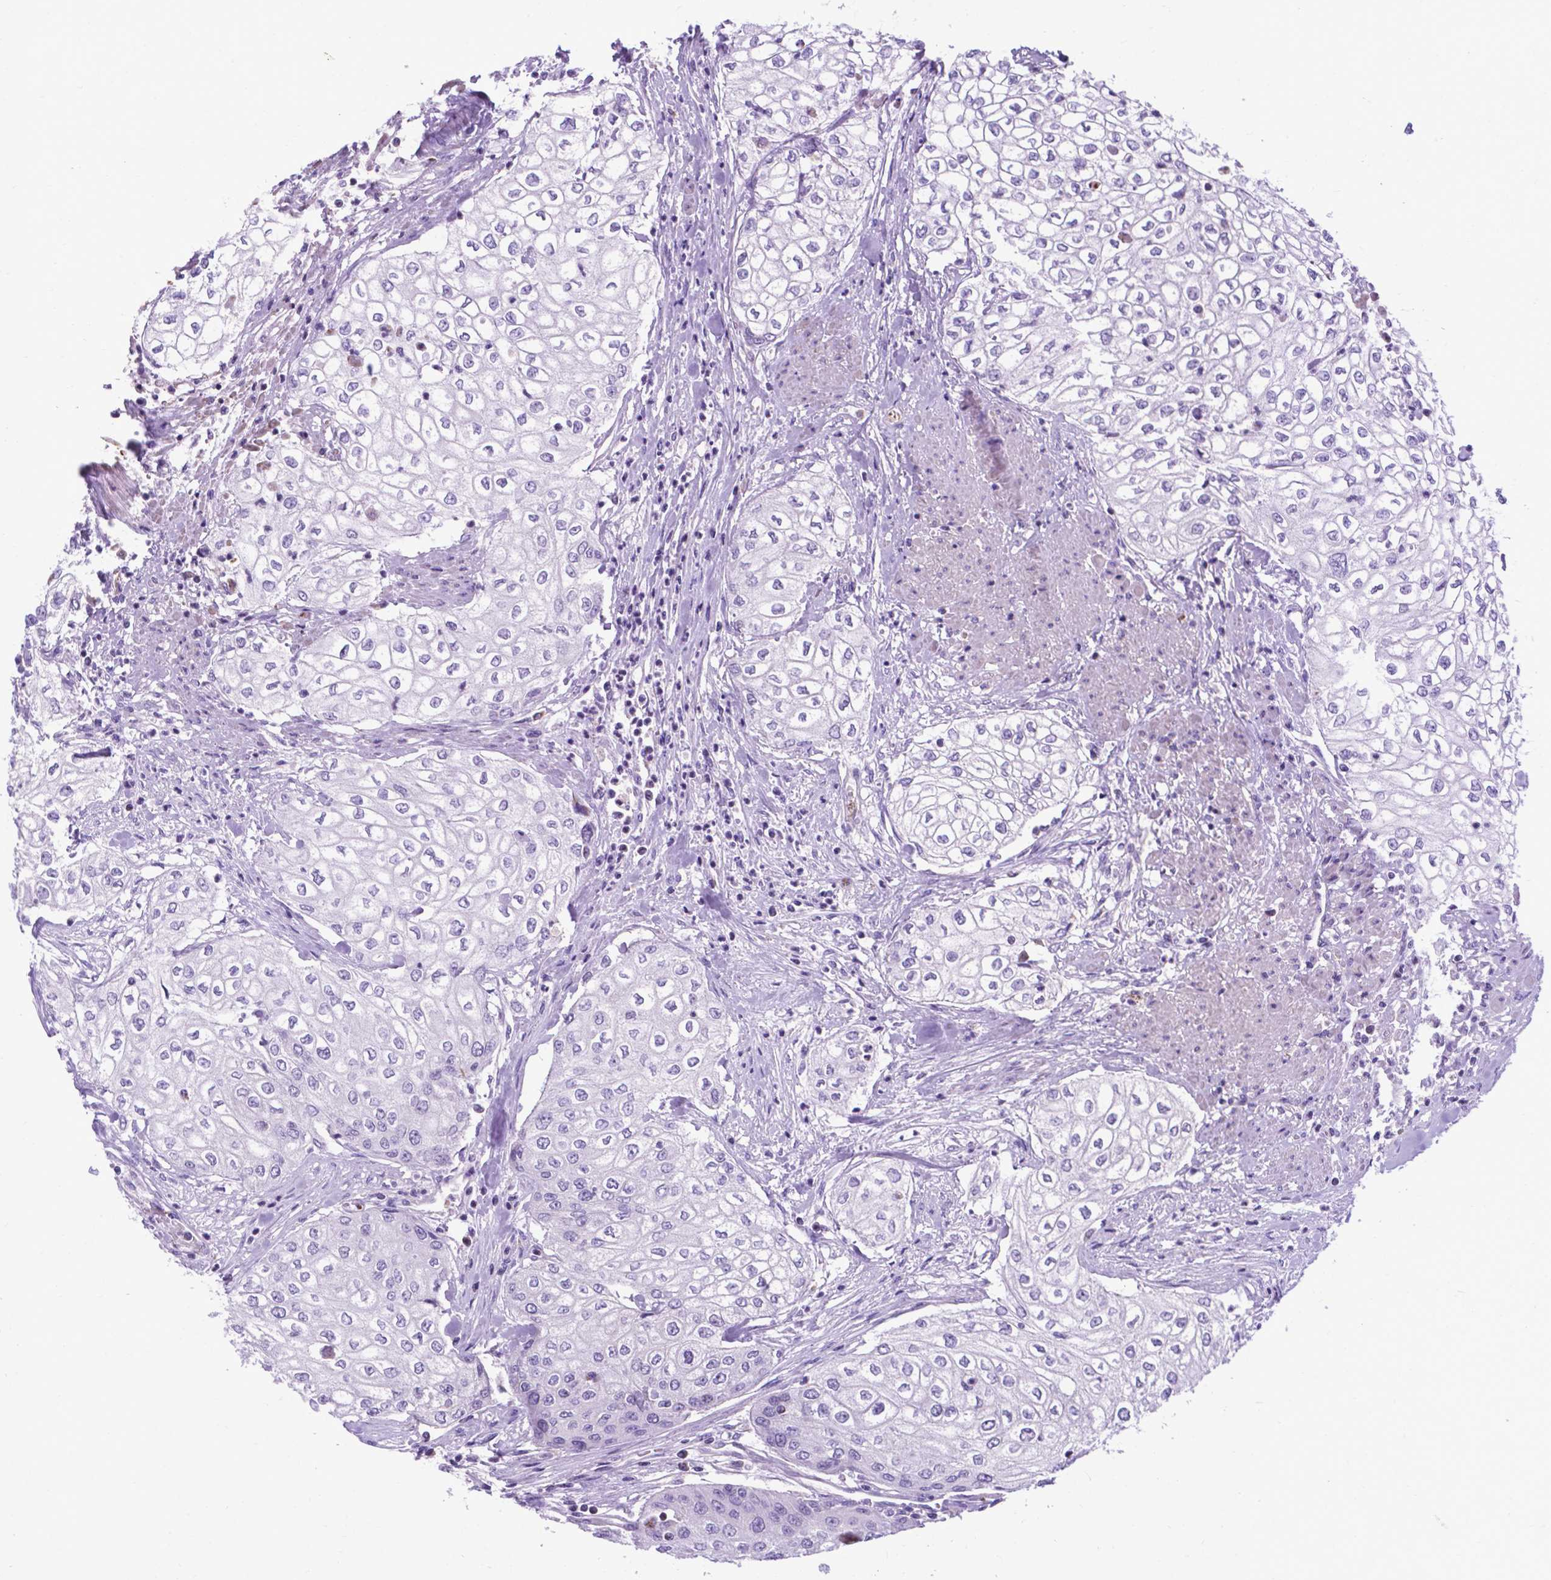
{"staining": {"intensity": "negative", "quantity": "none", "location": "none"}, "tissue": "urothelial cancer", "cell_type": "Tumor cells", "image_type": "cancer", "snomed": [{"axis": "morphology", "description": "Urothelial carcinoma, High grade"}, {"axis": "topography", "description": "Urinary bladder"}], "caption": "This histopathology image is of urothelial carcinoma (high-grade) stained with immunohistochemistry to label a protein in brown with the nuclei are counter-stained blue. There is no staining in tumor cells. (DAB immunohistochemistry (IHC), high magnification).", "gene": "POU3F3", "patient": {"sex": "male", "age": 62}}